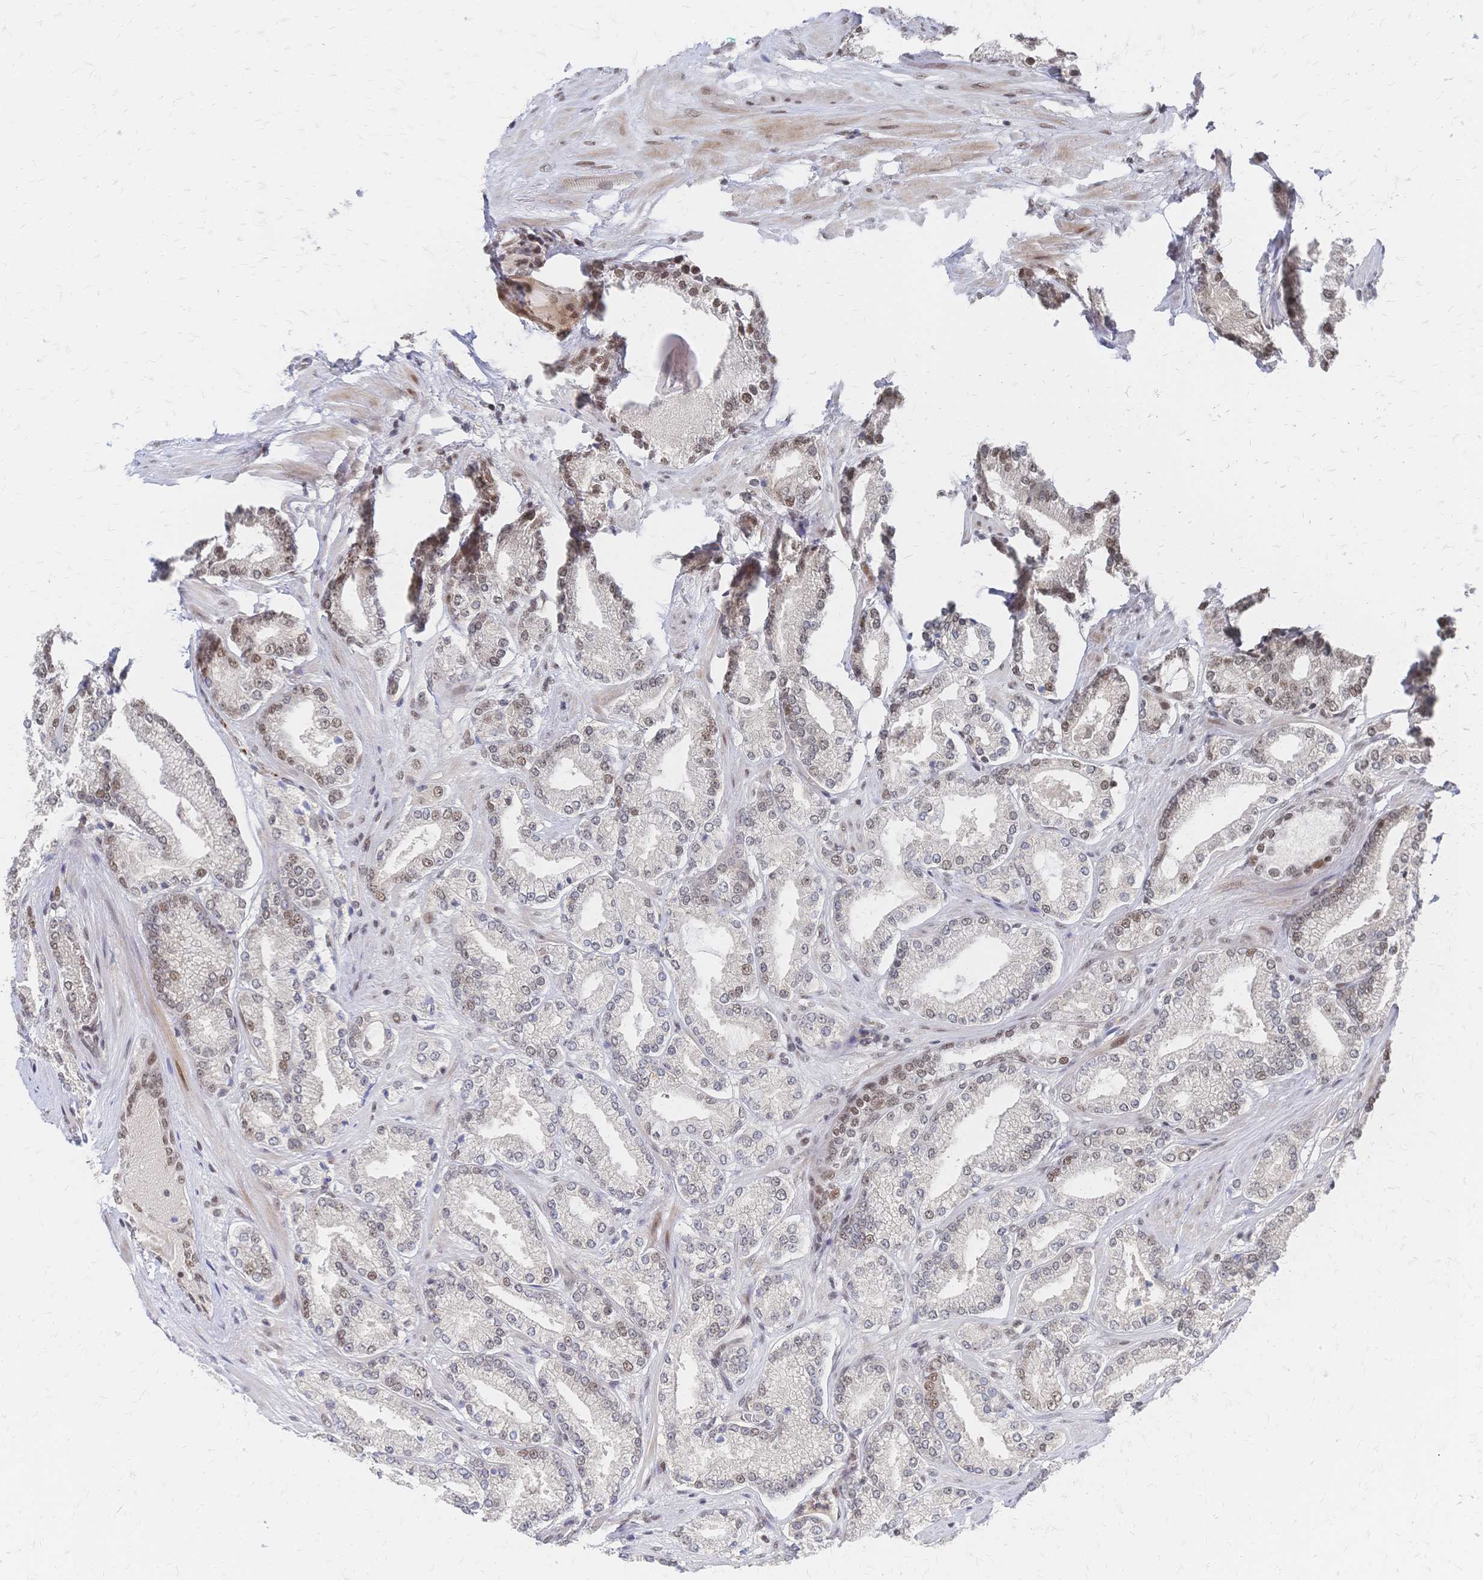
{"staining": {"intensity": "weak", "quantity": "25%-75%", "location": "nuclear"}, "tissue": "prostate cancer", "cell_type": "Tumor cells", "image_type": "cancer", "snomed": [{"axis": "morphology", "description": "Adenocarcinoma, High grade"}, {"axis": "topography", "description": "Prostate"}], "caption": "An immunohistochemistry (IHC) micrograph of tumor tissue is shown. Protein staining in brown shows weak nuclear positivity in prostate cancer (high-grade adenocarcinoma) within tumor cells.", "gene": "NELFA", "patient": {"sex": "male", "age": 63}}